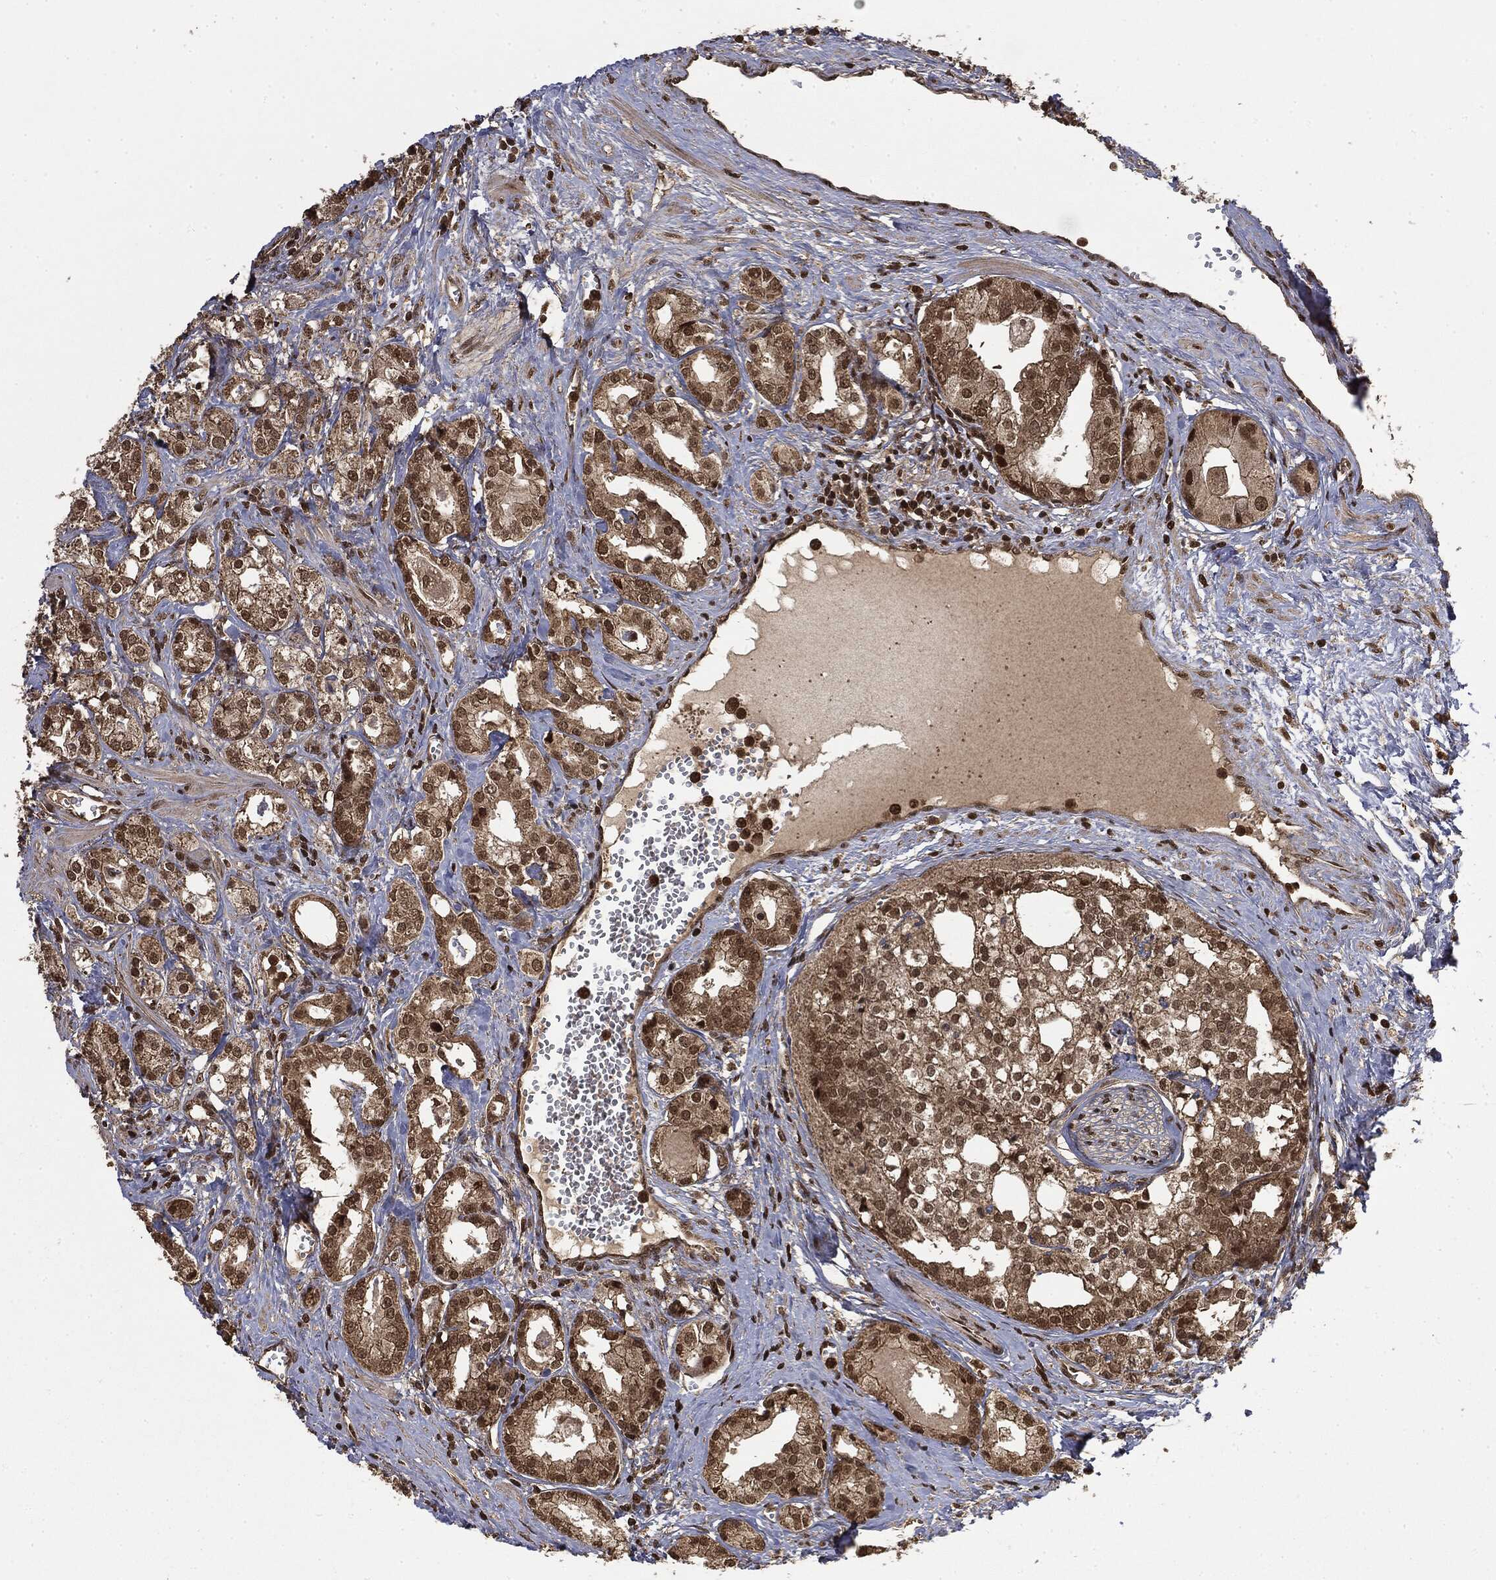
{"staining": {"intensity": "strong", "quantity": "<25%", "location": "nuclear"}, "tissue": "prostate cancer", "cell_type": "Tumor cells", "image_type": "cancer", "snomed": [{"axis": "morphology", "description": "Adenocarcinoma, NOS"}, {"axis": "topography", "description": "Prostate and seminal vesicle, NOS"}, {"axis": "topography", "description": "Prostate"}], "caption": "Protein analysis of prostate cancer (adenocarcinoma) tissue displays strong nuclear staining in approximately <25% of tumor cells.", "gene": "CTDP1", "patient": {"sex": "male", "age": 62}}